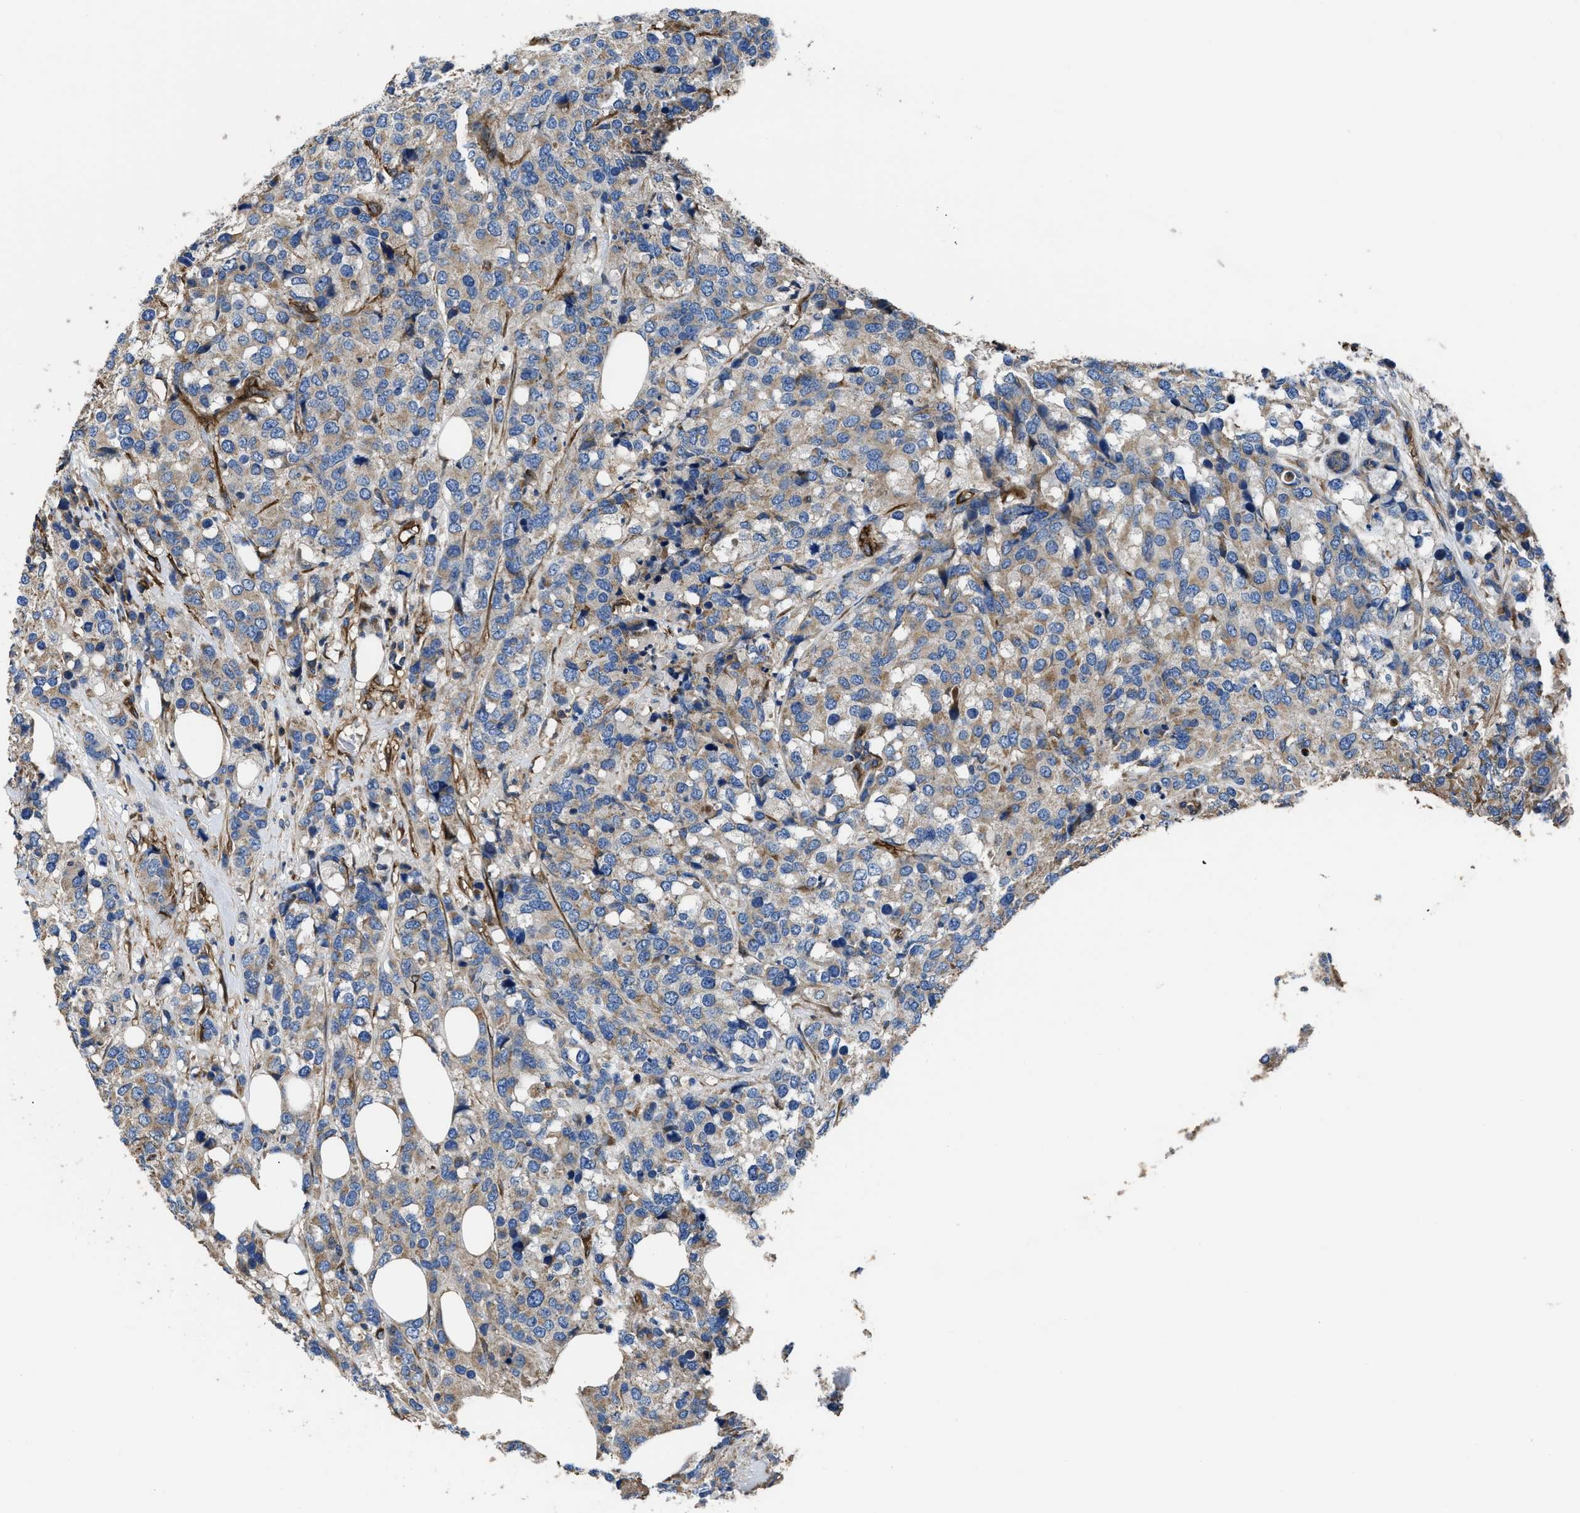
{"staining": {"intensity": "weak", "quantity": ">75%", "location": "cytoplasmic/membranous"}, "tissue": "breast cancer", "cell_type": "Tumor cells", "image_type": "cancer", "snomed": [{"axis": "morphology", "description": "Lobular carcinoma"}, {"axis": "topography", "description": "Breast"}], "caption": "Human breast cancer stained with a brown dye displays weak cytoplasmic/membranous positive positivity in about >75% of tumor cells.", "gene": "NT5E", "patient": {"sex": "female", "age": 59}}